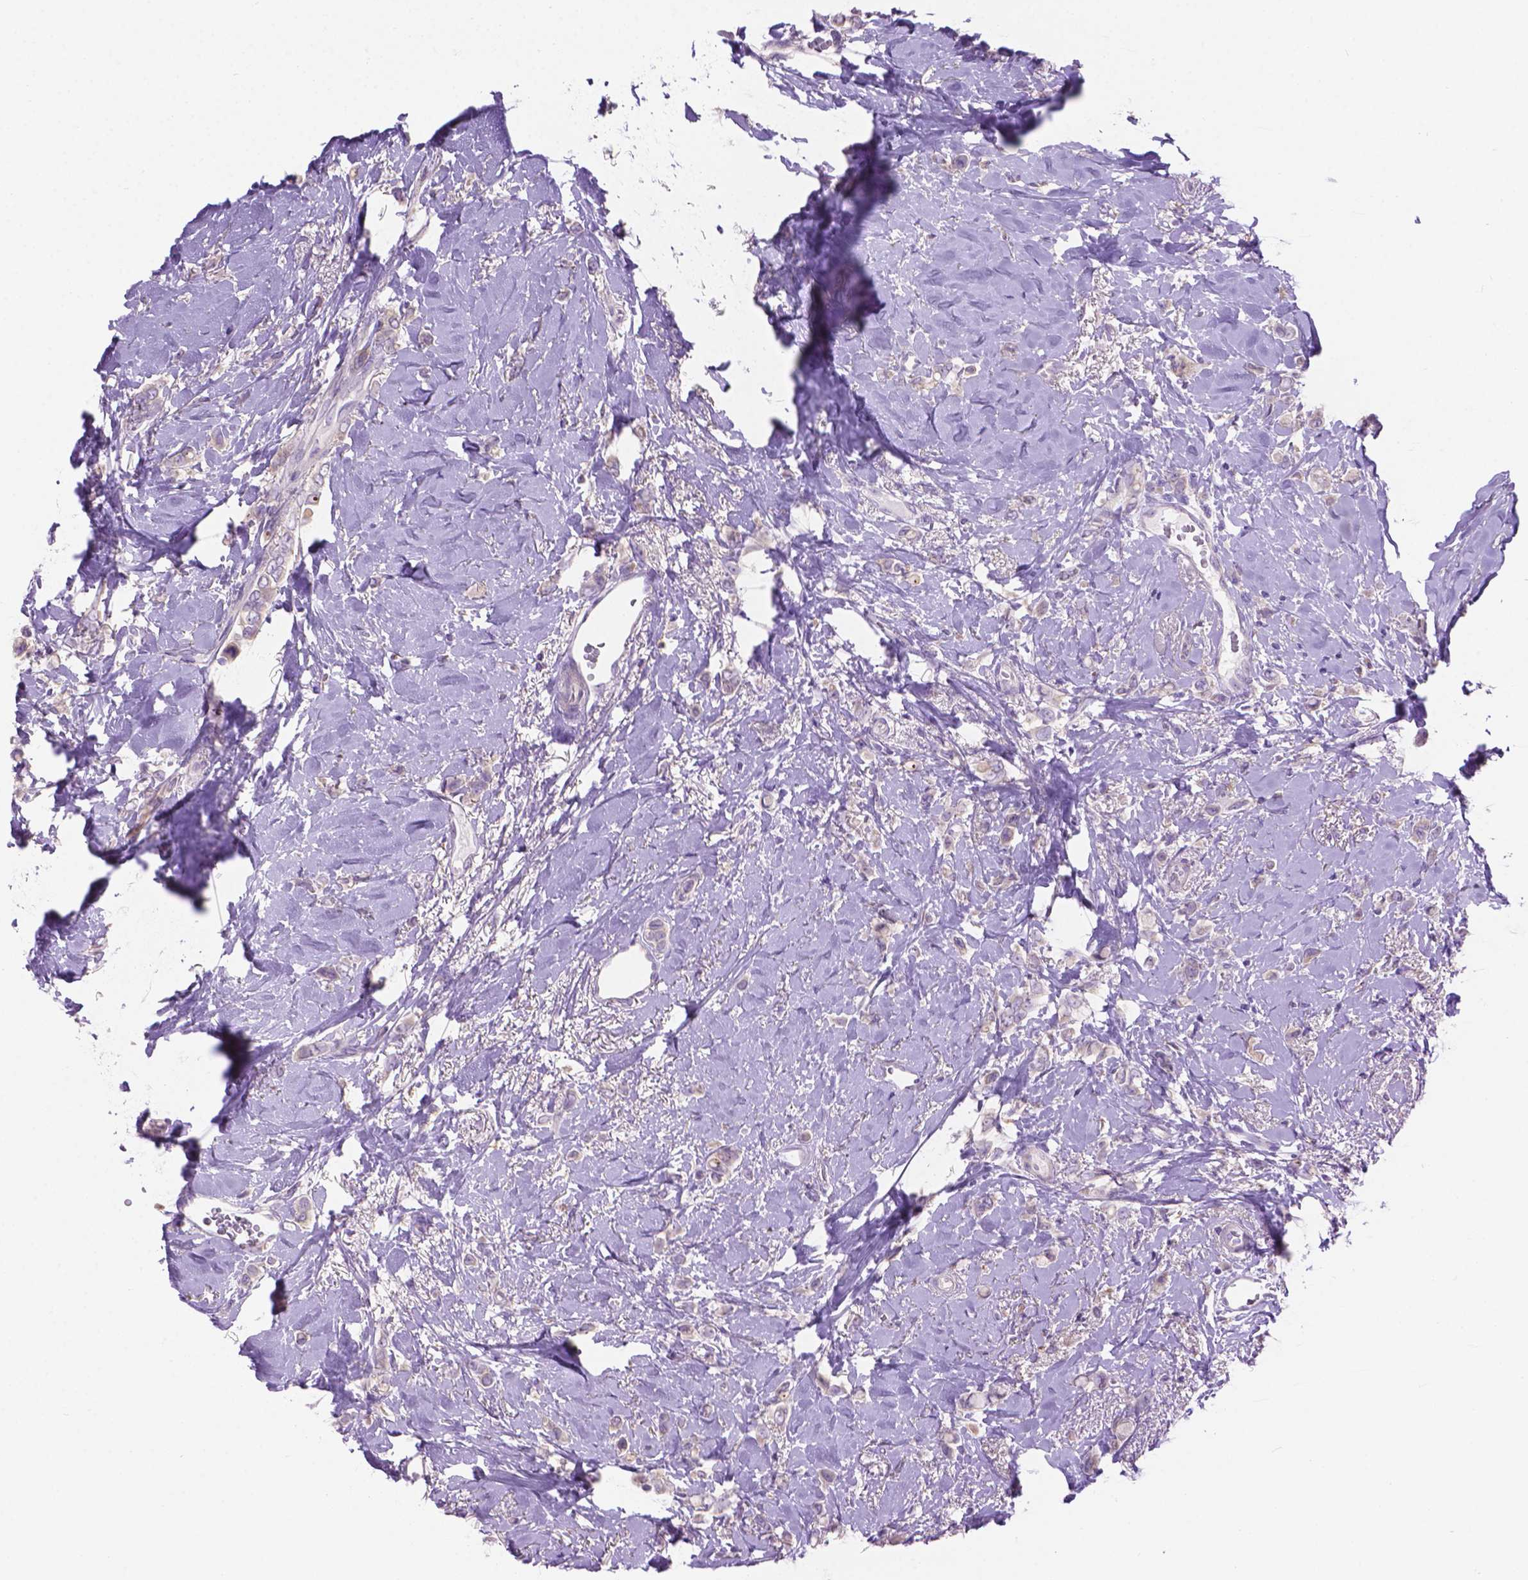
{"staining": {"intensity": "negative", "quantity": "none", "location": "none"}, "tissue": "breast cancer", "cell_type": "Tumor cells", "image_type": "cancer", "snomed": [{"axis": "morphology", "description": "Lobular carcinoma"}, {"axis": "topography", "description": "Breast"}], "caption": "IHC of breast cancer (lobular carcinoma) displays no staining in tumor cells. Brightfield microscopy of immunohistochemistry stained with DAB (brown) and hematoxylin (blue), captured at high magnification.", "gene": "CDH7", "patient": {"sex": "female", "age": 66}}